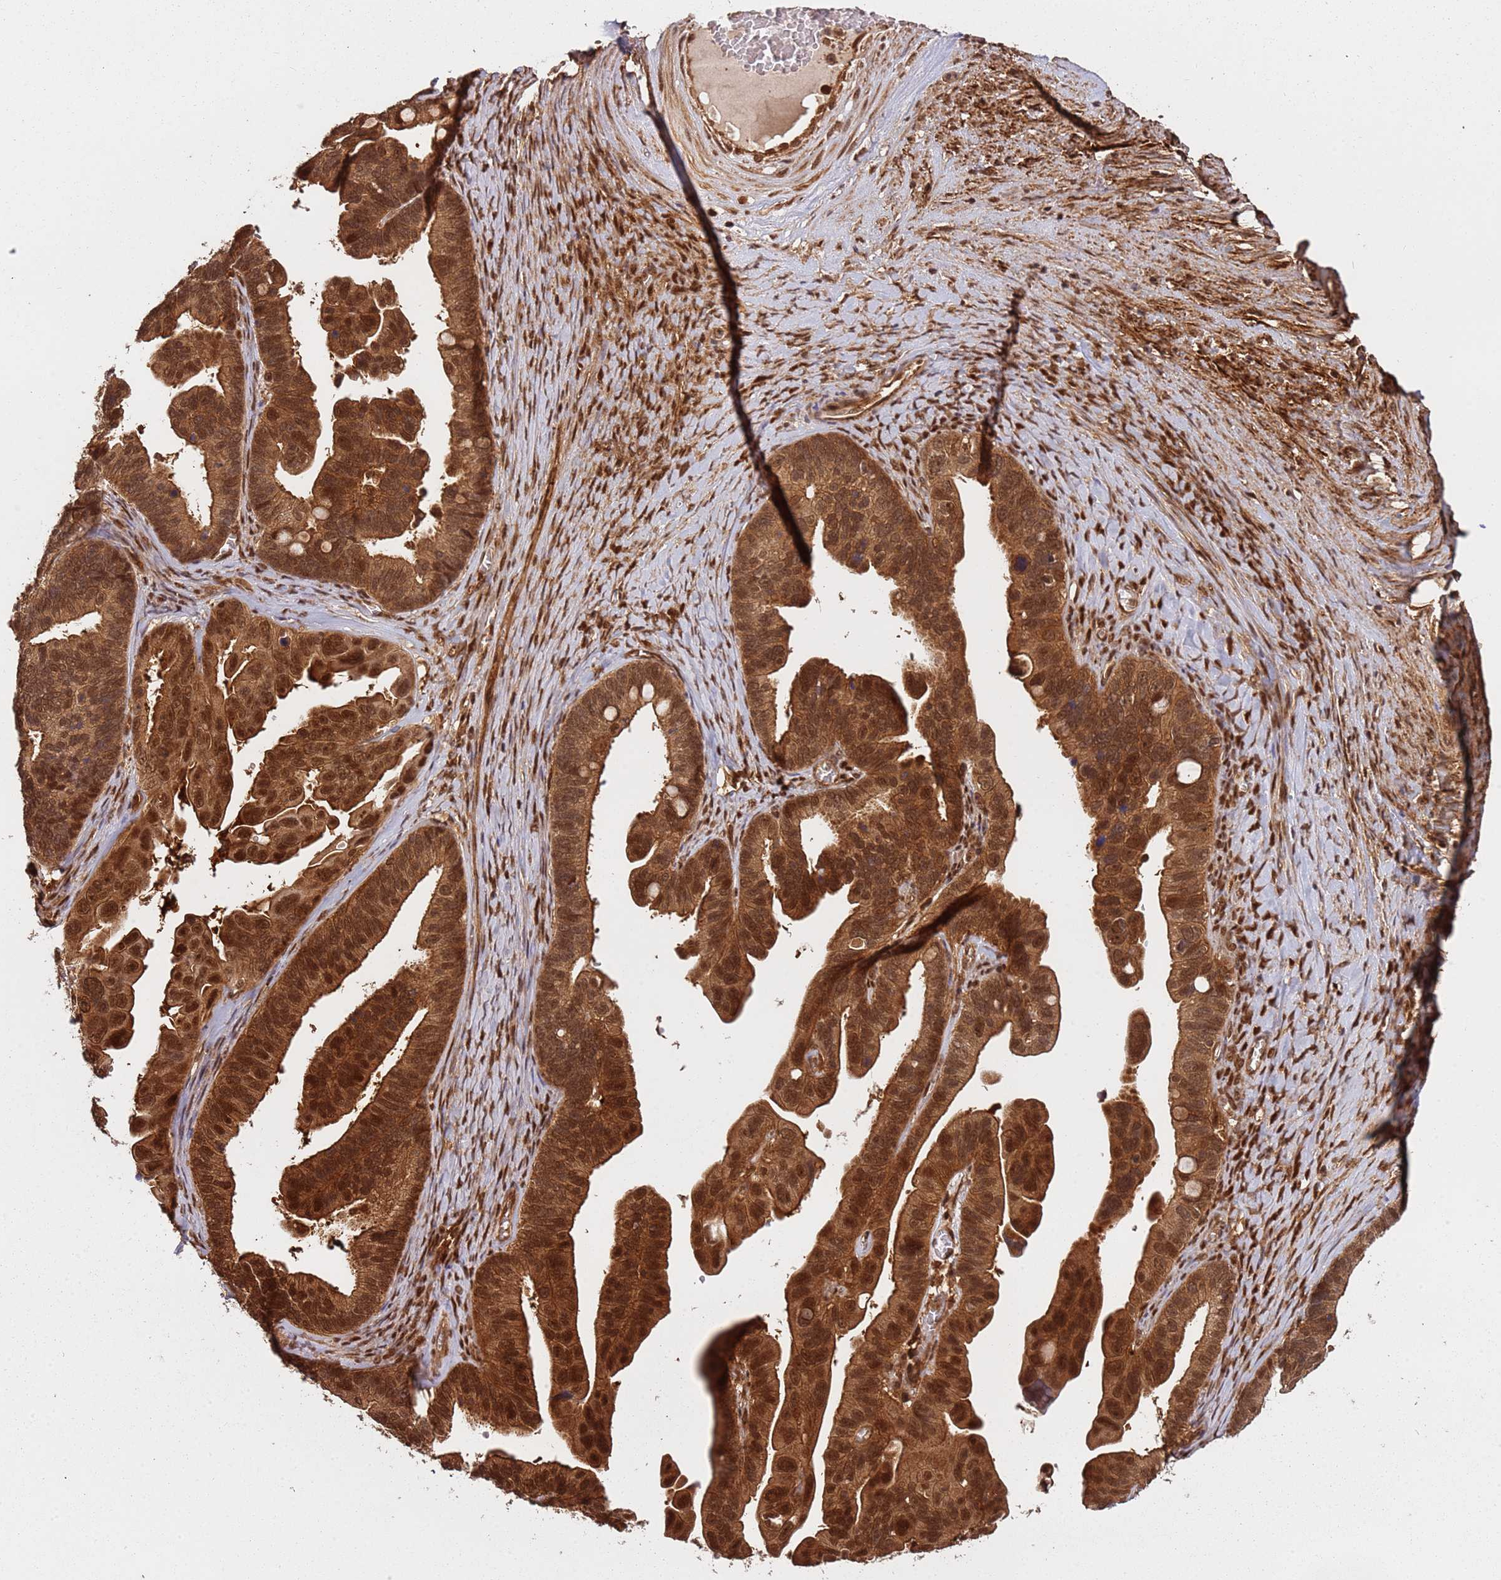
{"staining": {"intensity": "strong", "quantity": ">75%", "location": "cytoplasmic/membranous,nuclear"}, "tissue": "ovarian cancer", "cell_type": "Tumor cells", "image_type": "cancer", "snomed": [{"axis": "morphology", "description": "Cystadenocarcinoma, serous, NOS"}, {"axis": "topography", "description": "Ovary"}], "caption": "Ovarian serous cystadenocarcinoma stained for a protein (brown) displays strong cytoplasmic/membranous and nuclear positive positivity in approximately >75% of tumor cells.", "gene": "PGLS", "patient": {"sex": "female", "age": 56}}